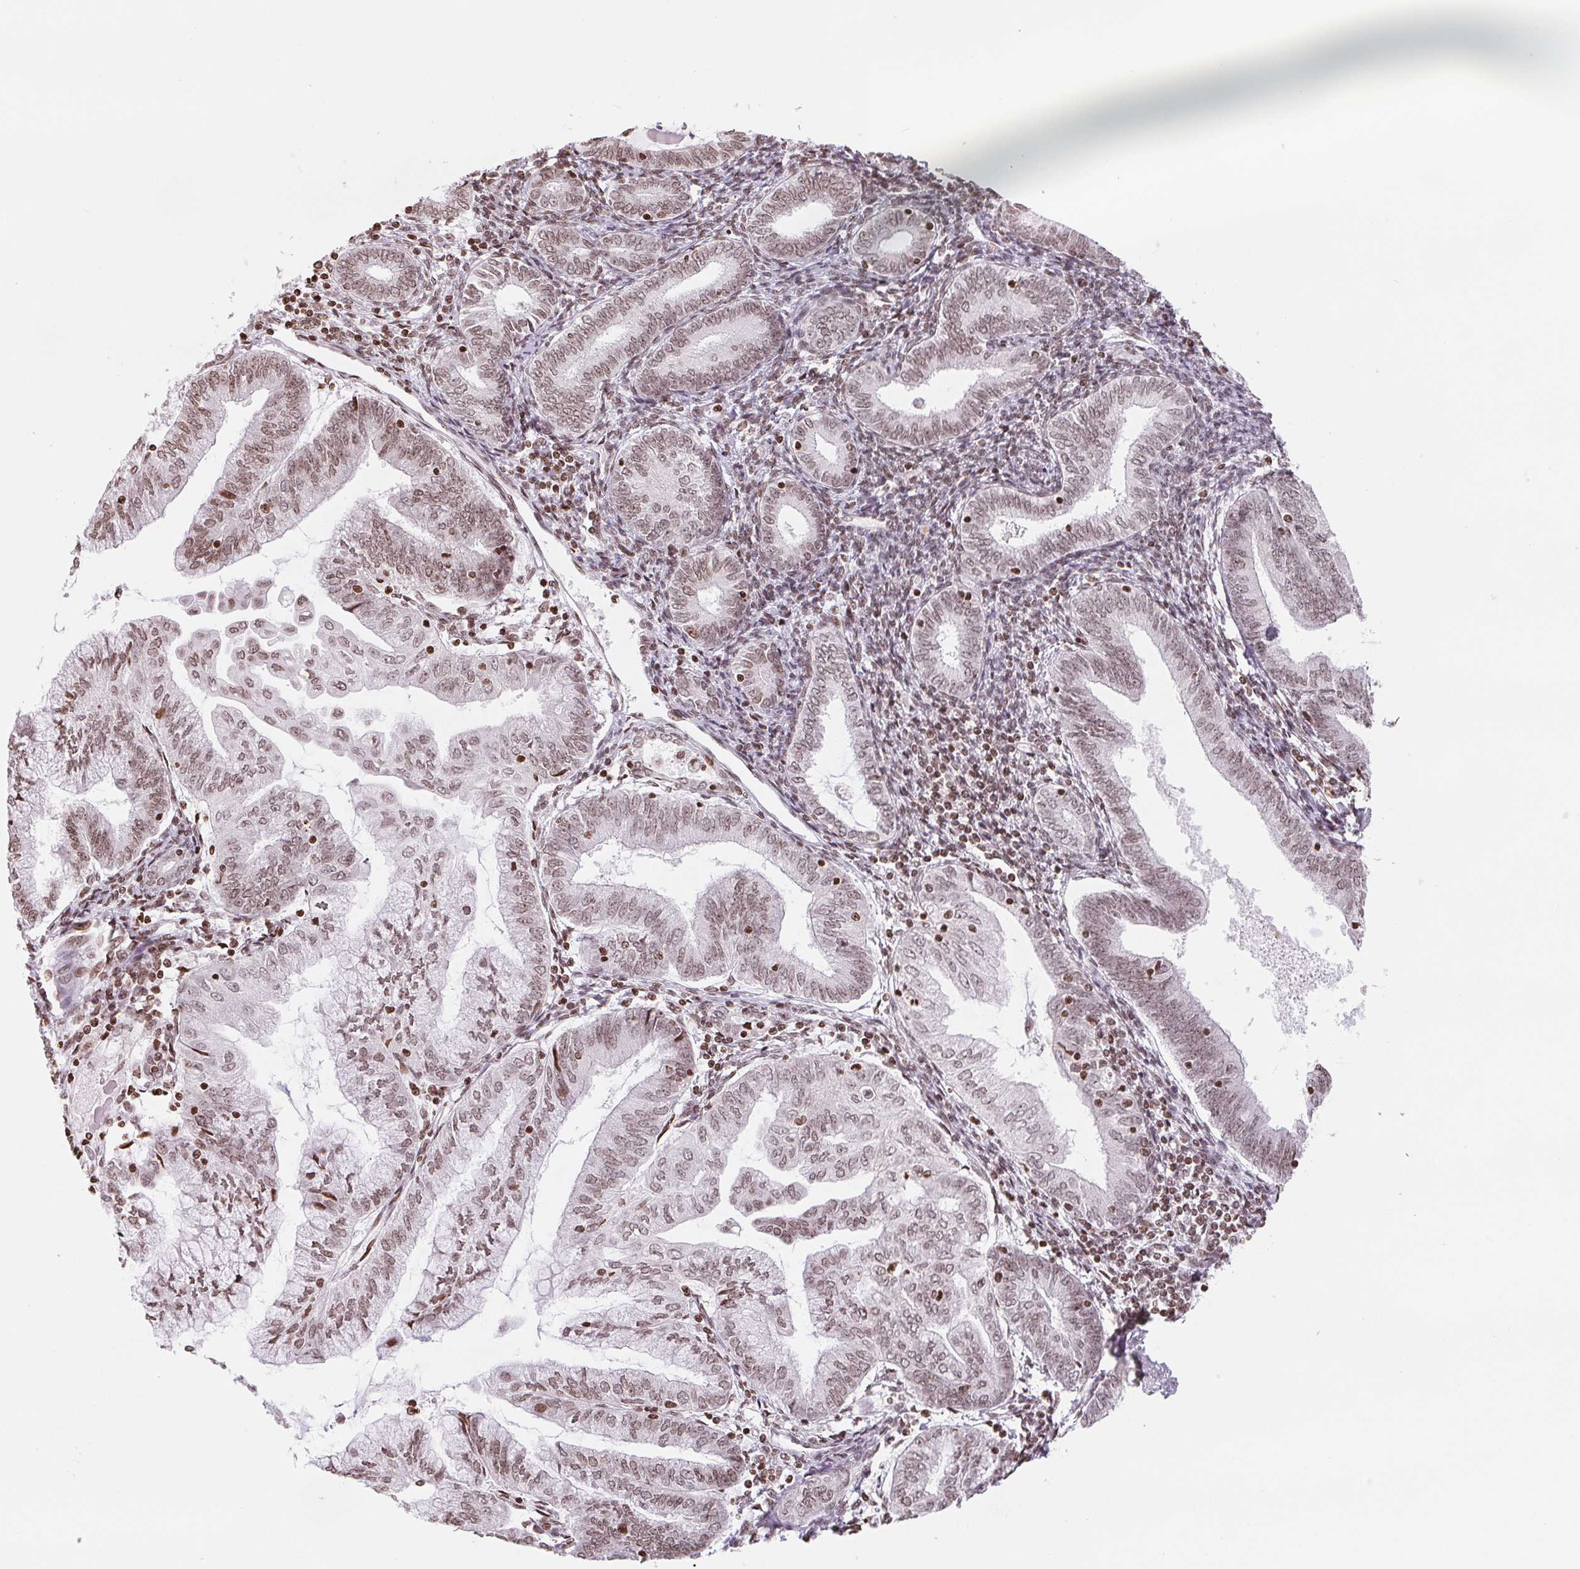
{"staining": {"intensity": "weak", "quantity": ">75%", "location": "cytoplasmic/membranous,nuclear"}, "tissue": "endometrial cancer", "cell_type": "Tumor cells", "image_type": "cancer", "snomed": [{"axis": "morphology", "description": "Adenocarcinoma, NOS"}, {"axis": "topography", "description": "Endometrium"}], "caption": "Approximately >75% of tumor cells in human endometrial cancer exhibit weak cytoplasmic/membranous and nuclear protein positivity as visualized by brown immunohistochemical staining.", "gene": "SMIM12", "patient": {"sex": "female", "age": 55}}